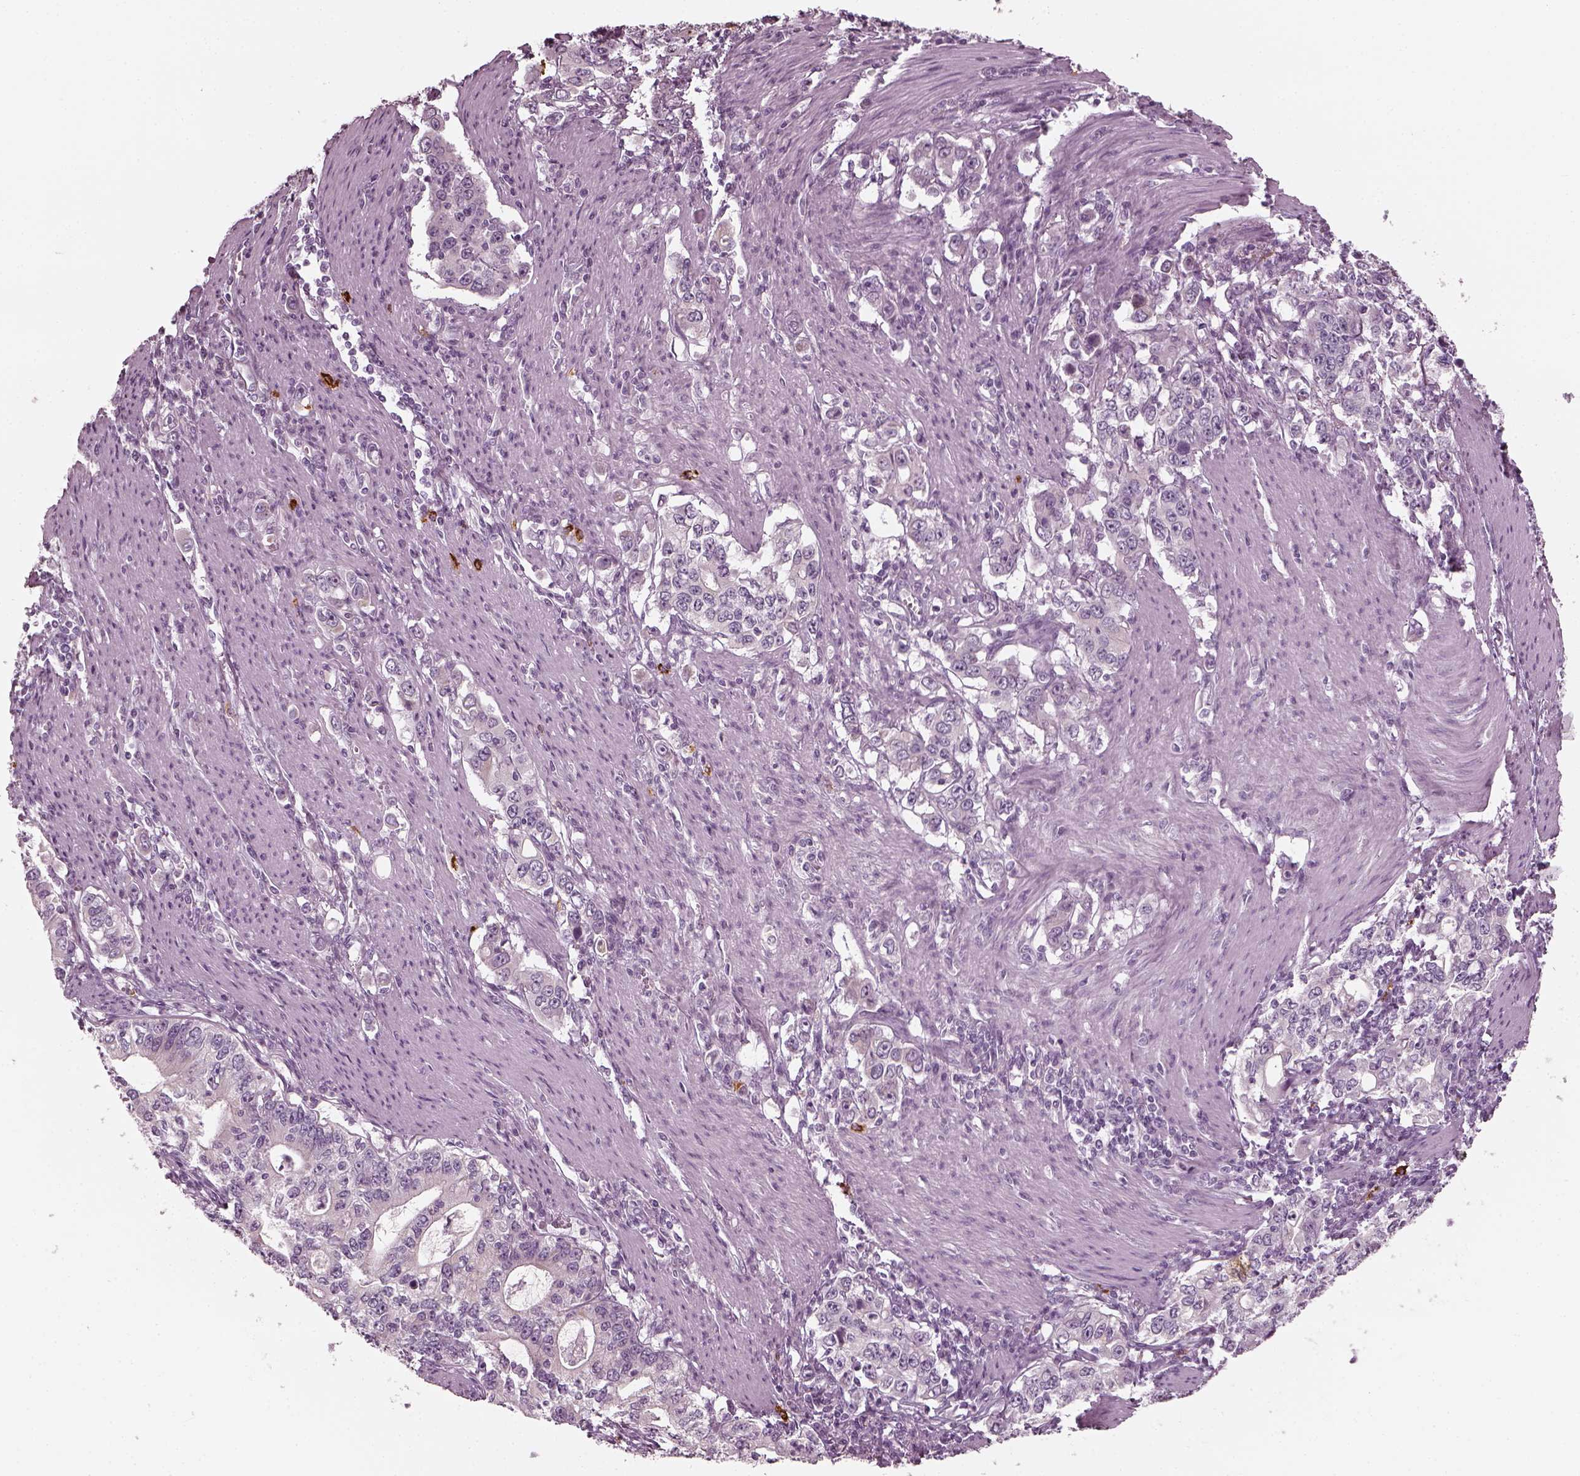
{"staining": {"intensity": "negative", "quantity": "none", "location": "none"}, "tissue": "stomach cancer", "cell_type": "Tumor cells", "image_type": "cancer", "snomed": [{"axis": "morphology", "description": "Adenocarcinoma, NOS"}, {"axis": "topography", "description": "Stomach, lower"}], "caption": "IHC image of adenocarcinoma (stomach) stained for a protein (brown), which reveals no expression in tumor cells.", "gene": "CNTN1", "patient": {"sex": "female", "age": 72}}